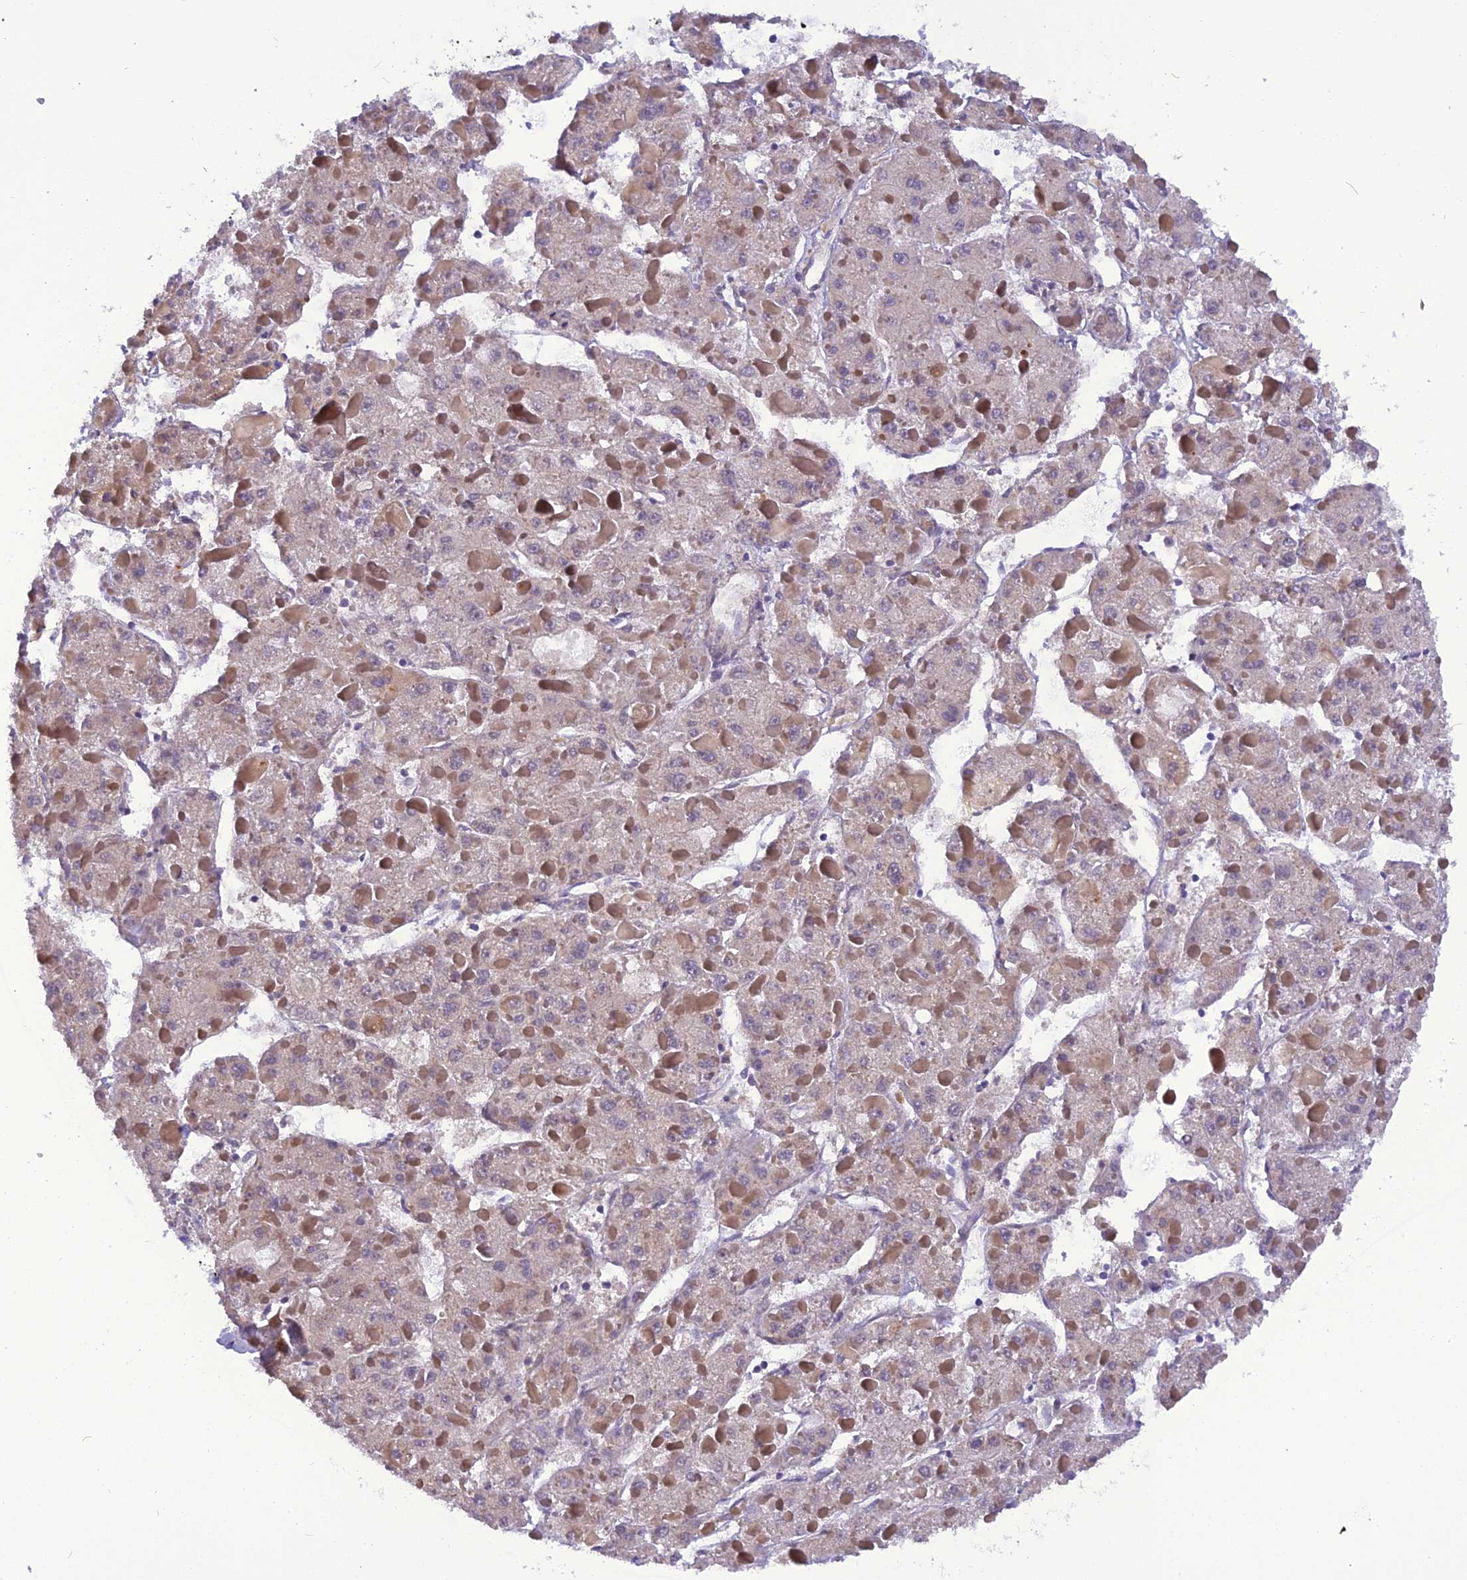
{"staining": {"intensity": "negative", "quantity": "none", "location": "none"}, "tissue": "liver cancer", "cell_type": "Tumor cells", "image_type": "cancer", "snomed": [{"axis": "morphology", "description": "Carcinoma, Hepatocellular, NOS"}, {"axis": "topography", "description": "Liver"}], "caption": "Immunohistochemistry of liver hepatocellular carcinoma shows no expression in tumor cells.", "gene": "TRIM3", "patient": {"sex": "female", "age": 73}}